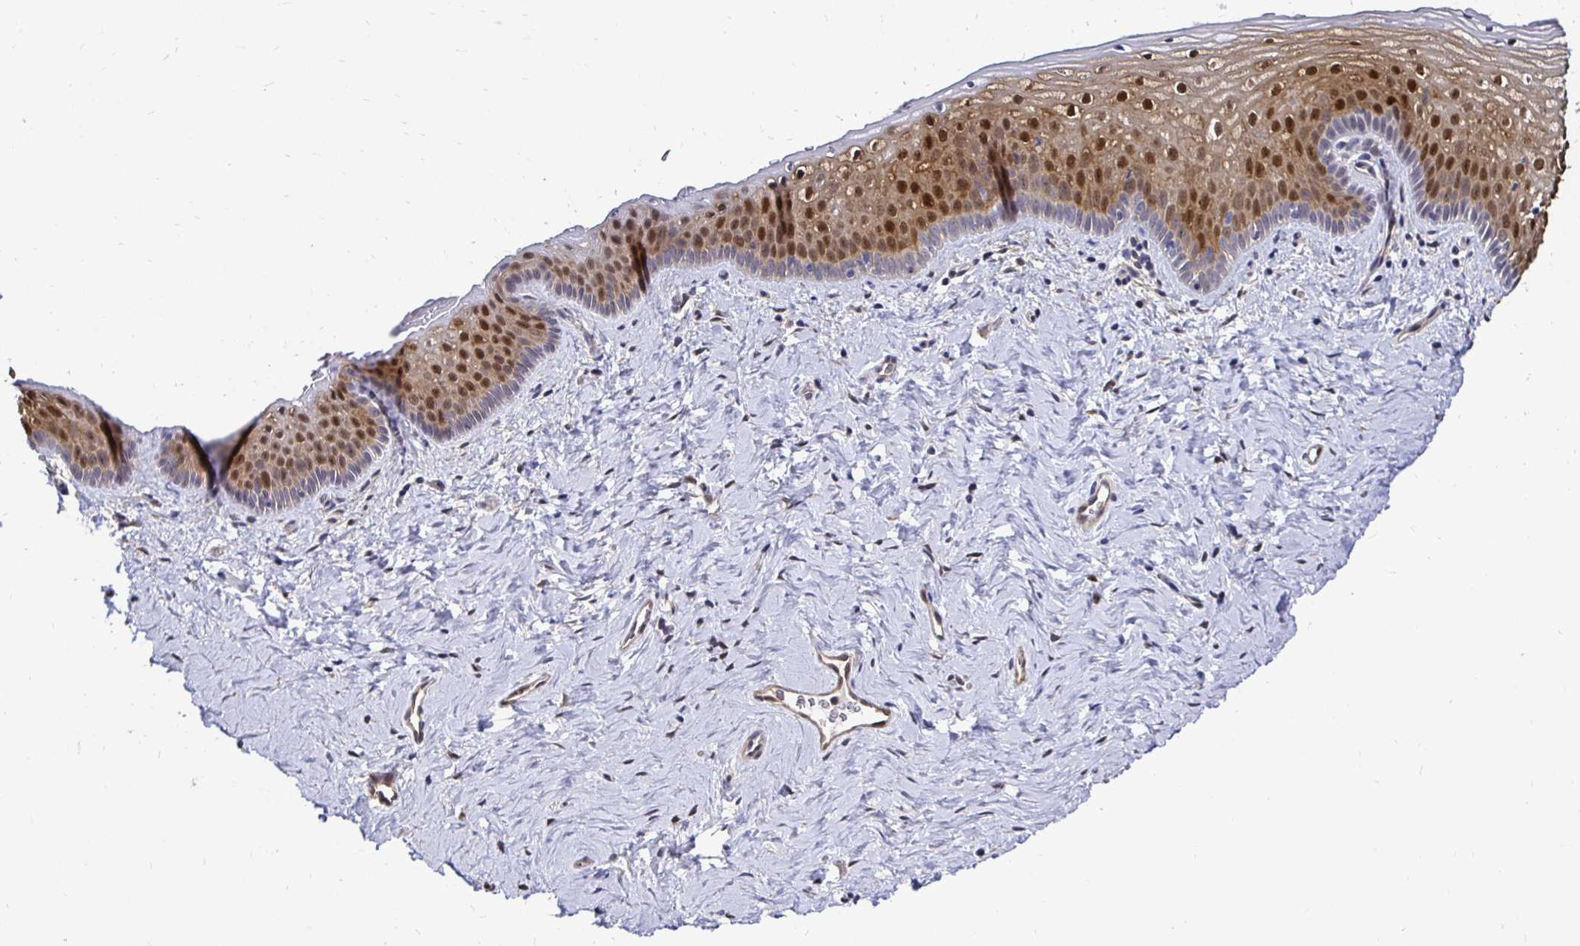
{"staining": {"intensity": "moderate", "quantity": "25%-75%", "location": "cytoplasmic/membranous,nuclear"}, "tissue": "vagina", "cell_type": "Squamous epithelial cells", "image_type": "normal", "snomed": [{"axis": "morphology", "description": "Normal tissue, NOS"}, {"axis": "topography", "description": "Vagina"}], "caption": "Human vagina stained with a brown dye demonstrates moderate cytoplasmic/membranous,nuclear positive expression in about 25%-75% of squamous epithelial cells.", "gene": "TXN", "patient": {"sex": "female", "age": 45}}